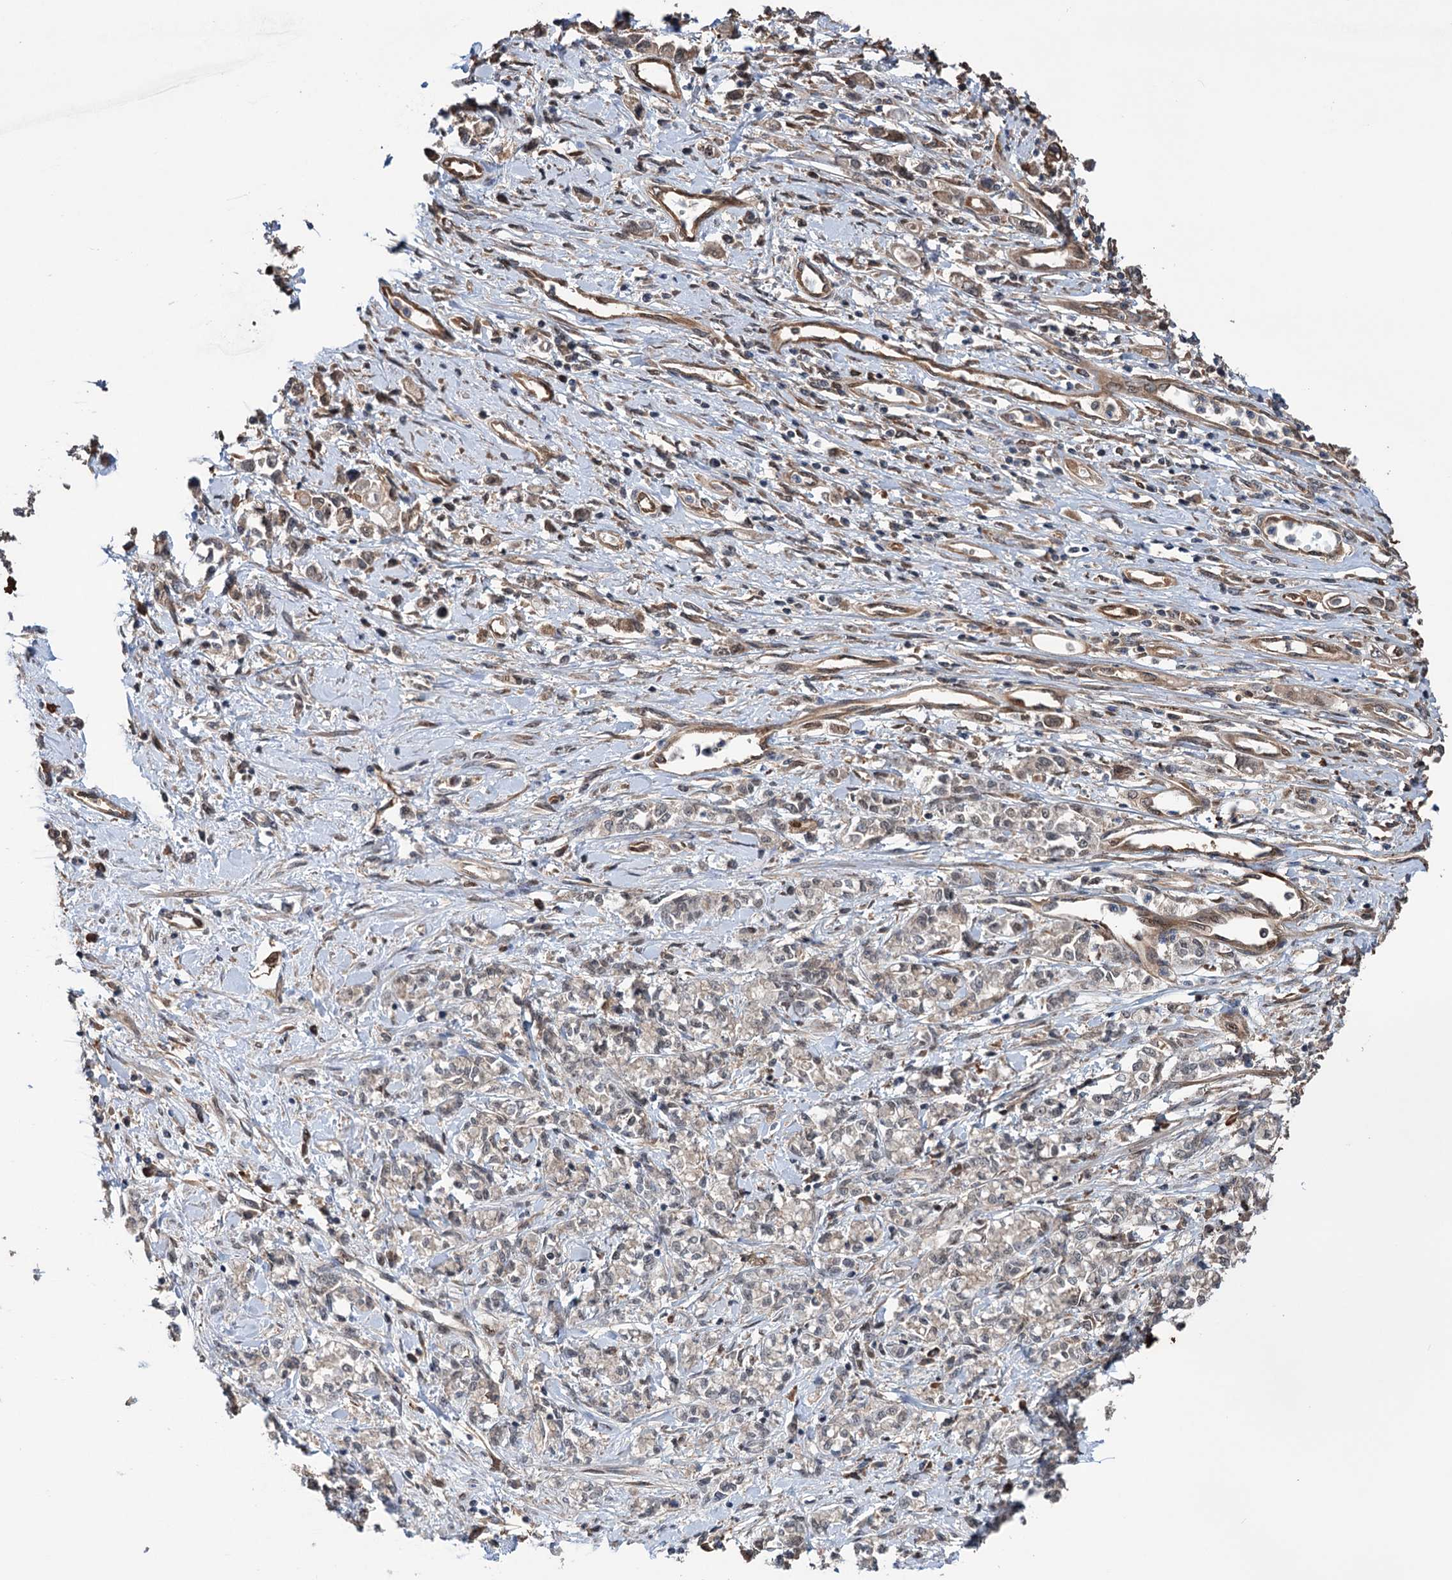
{"staining": {"intensity": "weak", "quantity": "25%-75%", "location": "cytoplasmic/membranous"}, "tissue": "stomach cancer", "cell_type": "Tumor cells", "image_type": "cancer", "snomed": [{"axis": "morphology", "description": "Adenocarcinoma, NOS"}, {"axis": "topography", "description": "Stomach"}], "caption": "Adenocarcinoma (stomach) stained with immunohistochemistry displays weak cytoplasmic/membranous positivity in approximately 25%-75% of tumor cells.", "gene": "NCAPD2", "patient": {"sex": "female", "age": 76}}